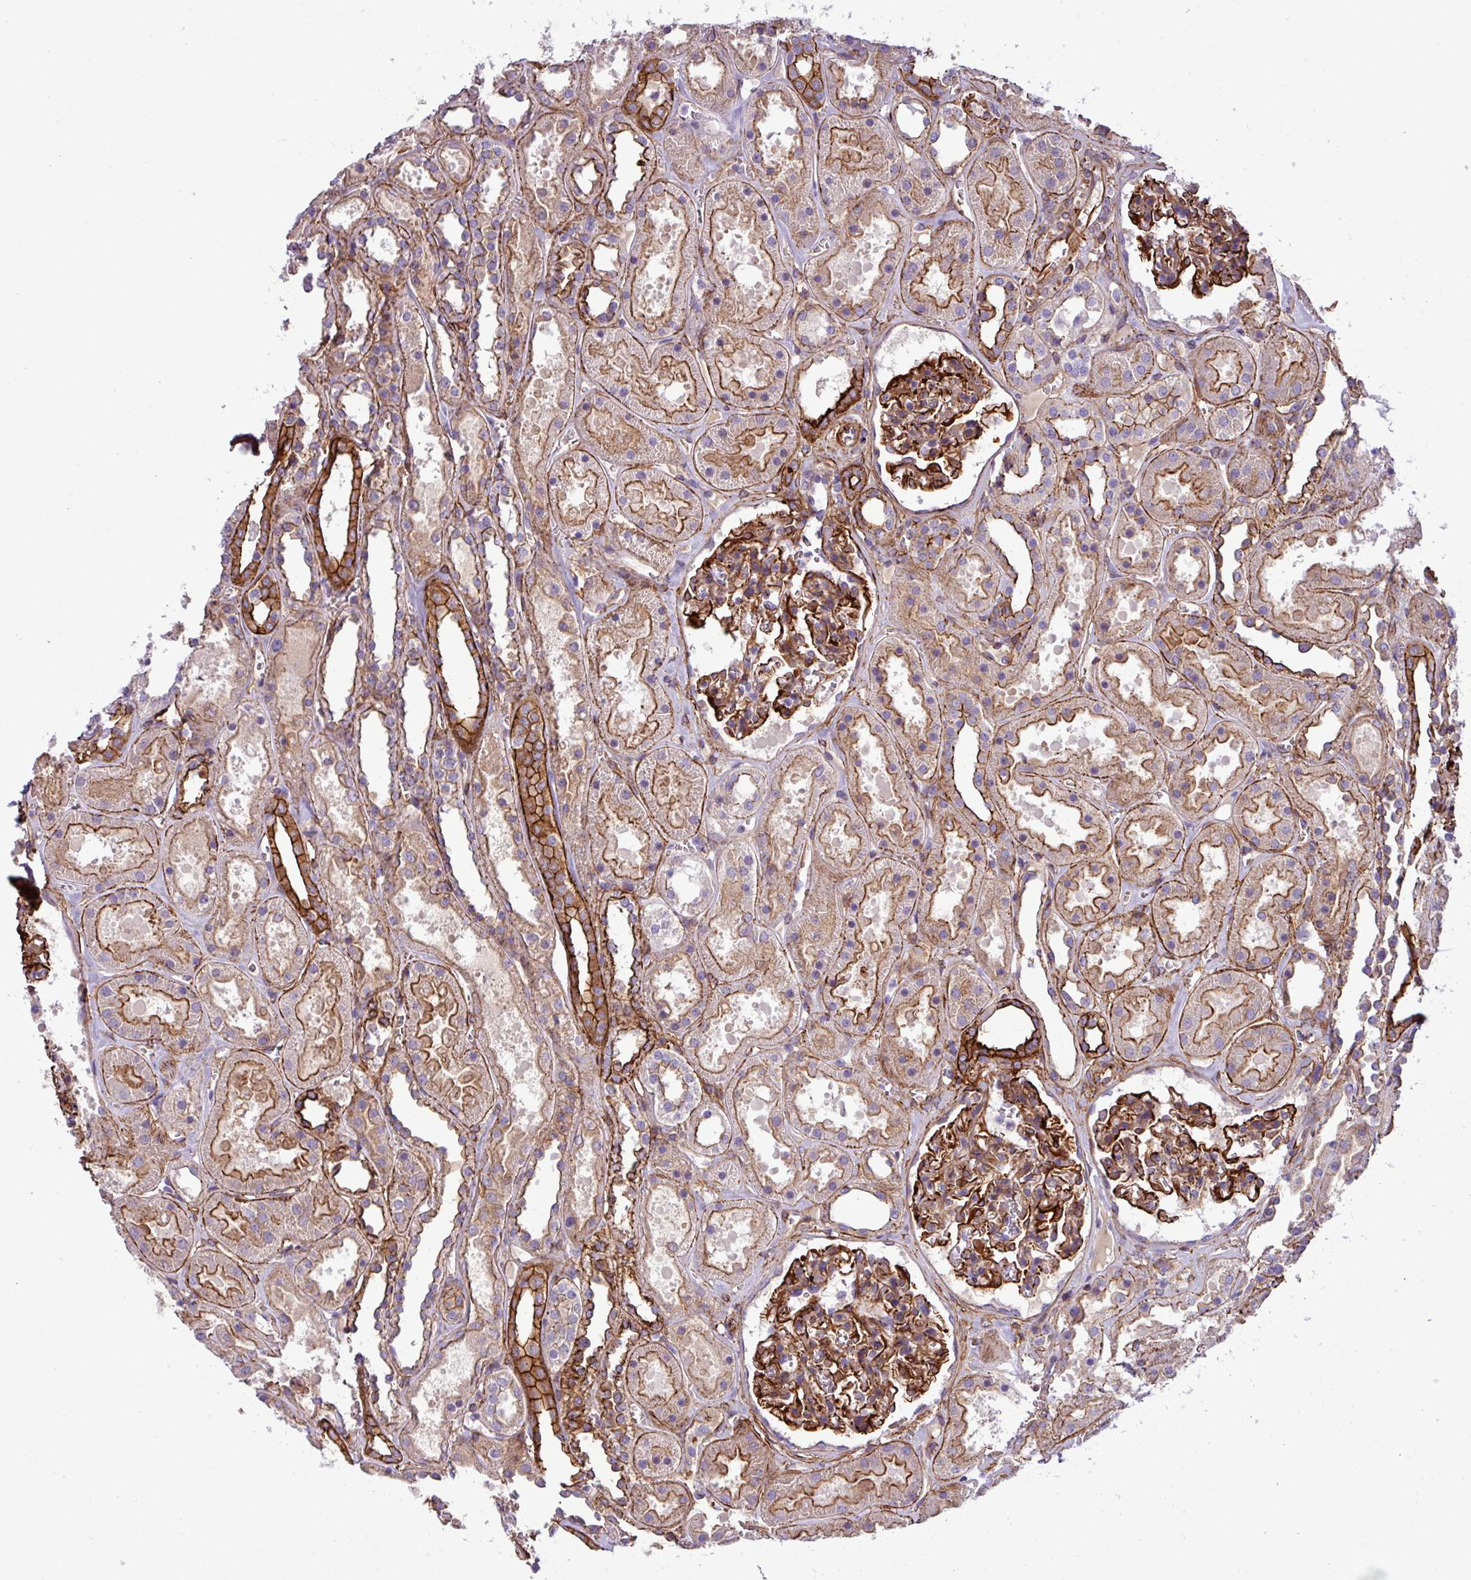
{"staining": {"intensity": "strong", "quantity": ">75%", "location": "cytoplasmic/membranous"}, "tissue": "kidney", "cell_type": "Cells in glomeruli", "image_type": "normal", "snomed": [{"axis": "morphology", "description": "Normal tissue, NOS"}, {"axis": "topography", "description": "Kidney"}], "caption": "DAB (3,3'-diaminobenzidine) immunohistochemical staining of normal human kidney exhibits strong cytoplasmic/membranous protein staining in about >75% of cells in glomeruli.", "gene": "PARD6A", "patient": {"sex": "female", "age": 41}}